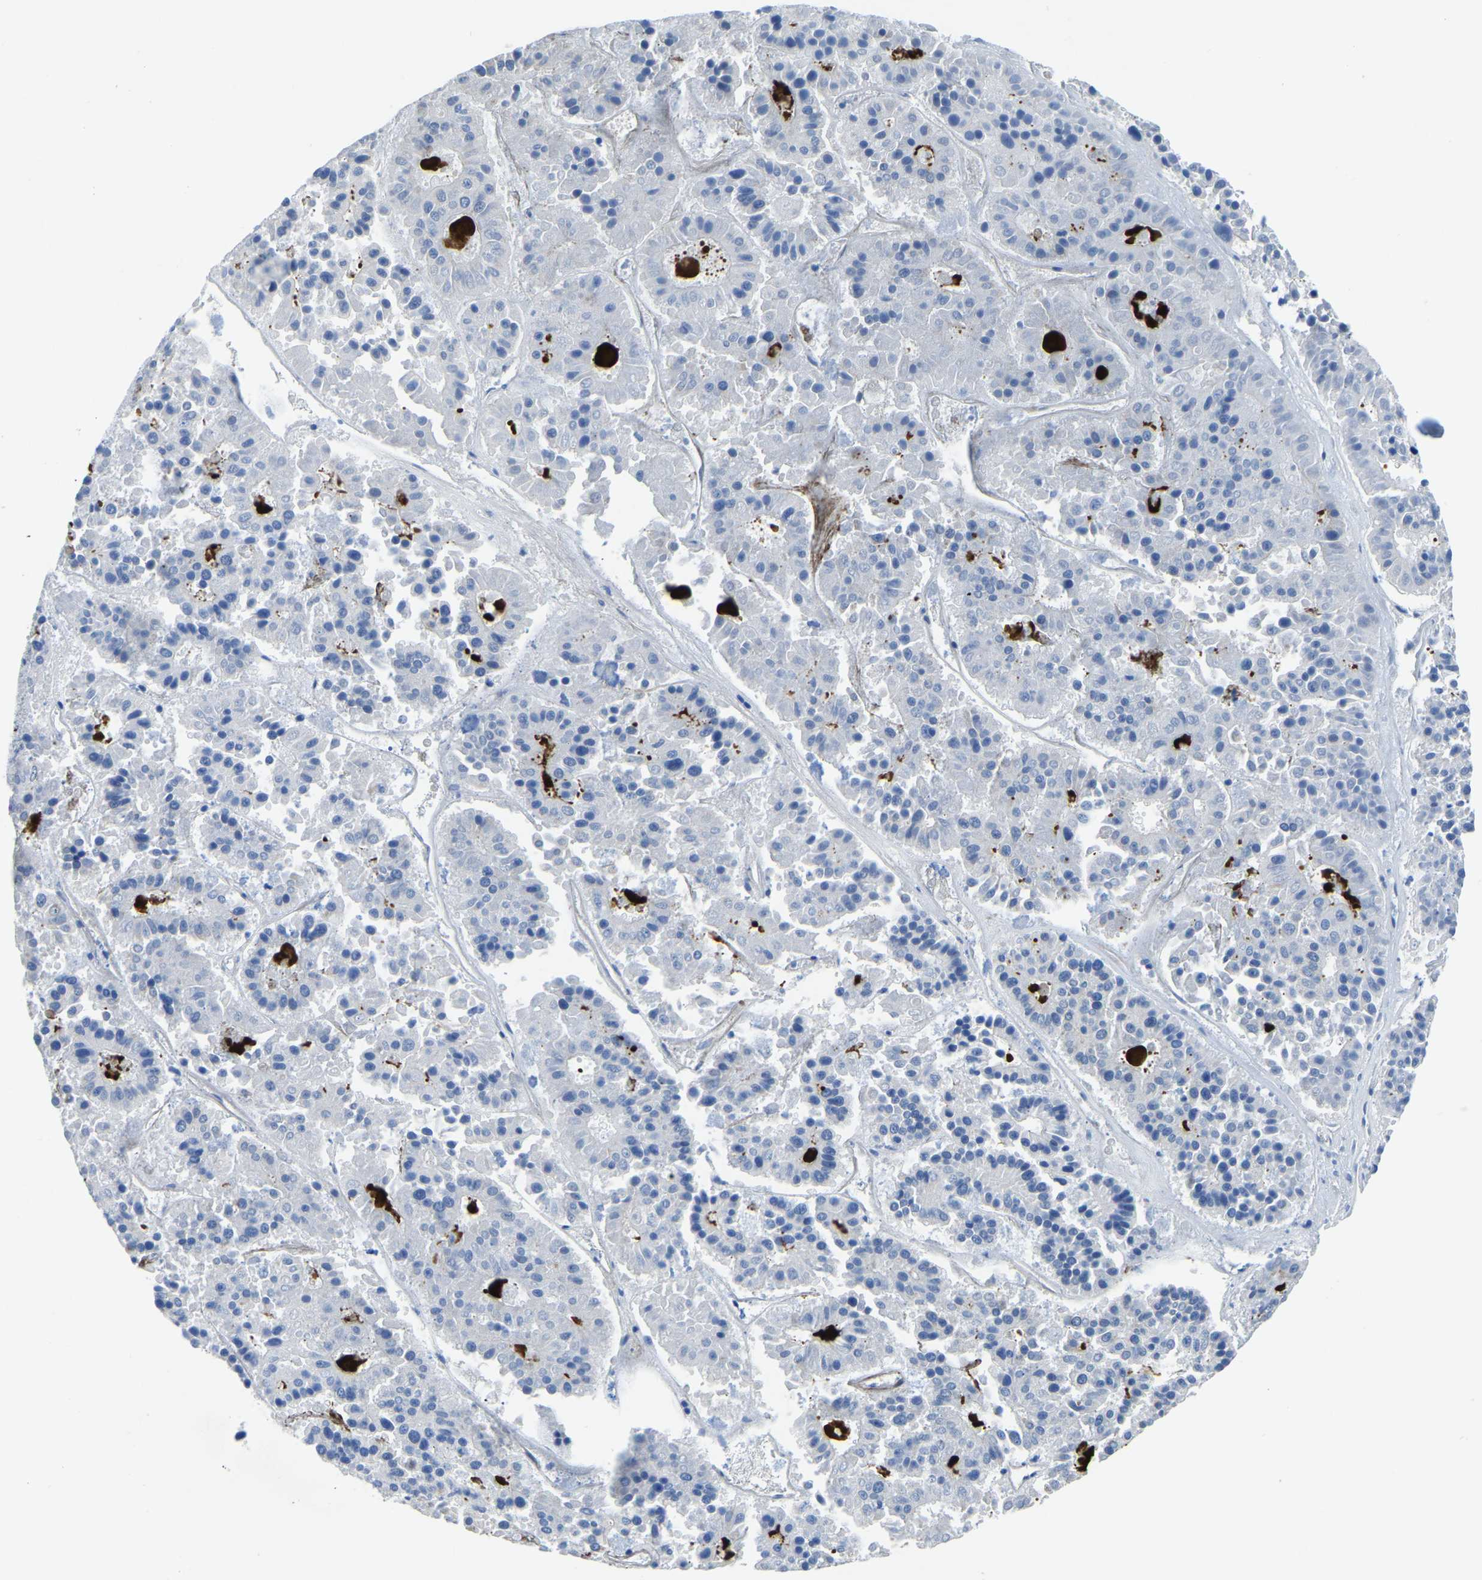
{"staining": {"intensity": "negative", "quantity": "none", "location": "none"}, "tissue": "pancreatic cancer", "cell_type": "Tumor cells", "image_type": "cancer", "snomed": [{"axis": "morphology", "description": "Adenocarcinoma, NOS"}, {"axis": "topography", "description": "Pancreas"}], "caption": "Protein analysis of pancreatic cancer displays no significant expression in tumor cells. (Brightfield microscopy of DAB (3,3'-diaminobenzidine) immunohistochemistry (IHC) at high magnification).", "gene": "ETFA", "patient": {"sex": "male", "age": 50}}